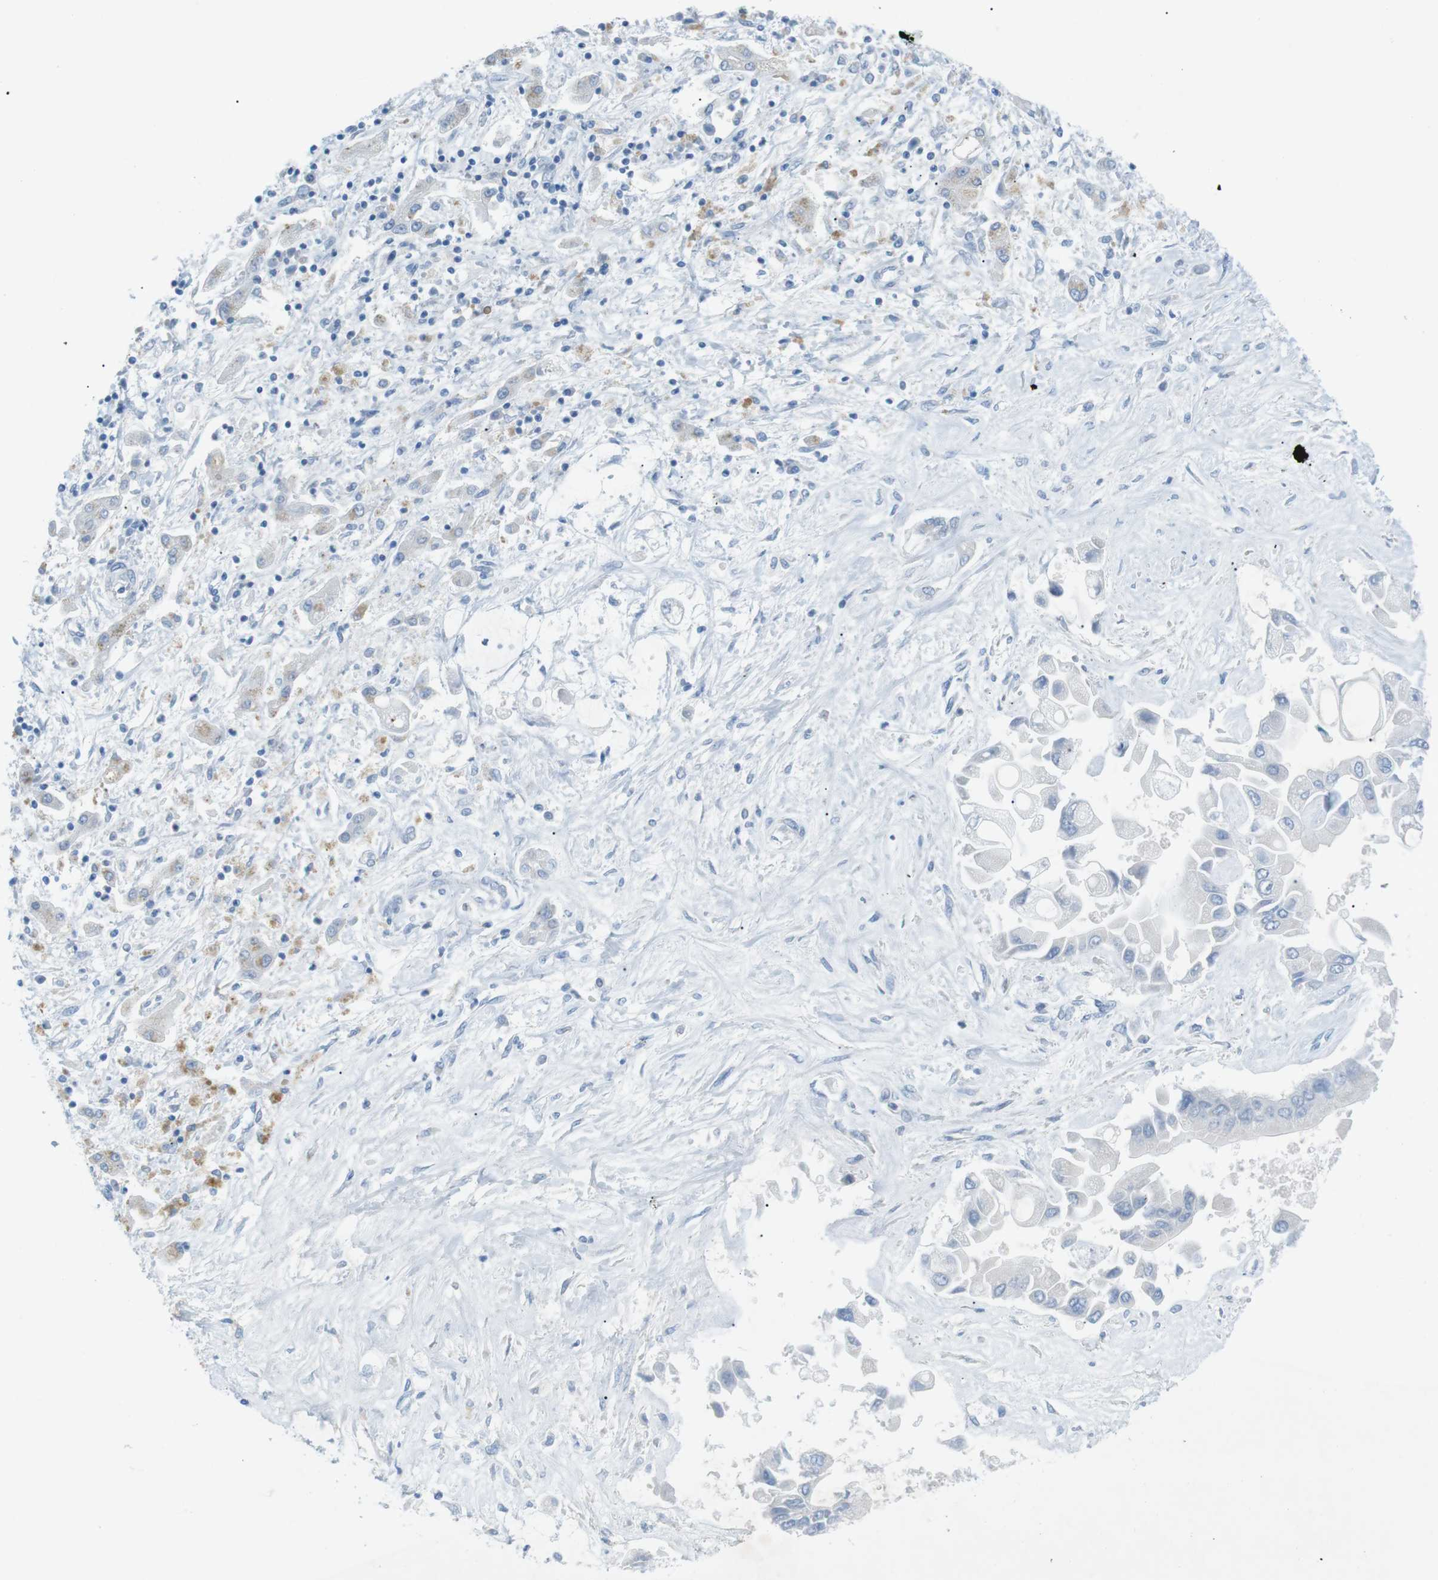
{"staining": {"intensity": "negative", "quantity": "none", "location": "none"}, "tissue": "liver cancer", "cell_type": "Tumor cells", "image_type": "cancer", "snomed": [{"axis": "morphology", "description": "Cholangiocarcinoma"}, {"axis": "topography", "description": "Liver"}], "caption": "The immunohistochemistry (IHC) photomicrograph has no significant positivity in tumor cells of liver cancer tissue. (Brightfield microscopy of DAB (3,3'-diaminobenzidine) IHC at high magnification).", "gene": "SALL4", "patient": {"sex": "male", "age": 50}}